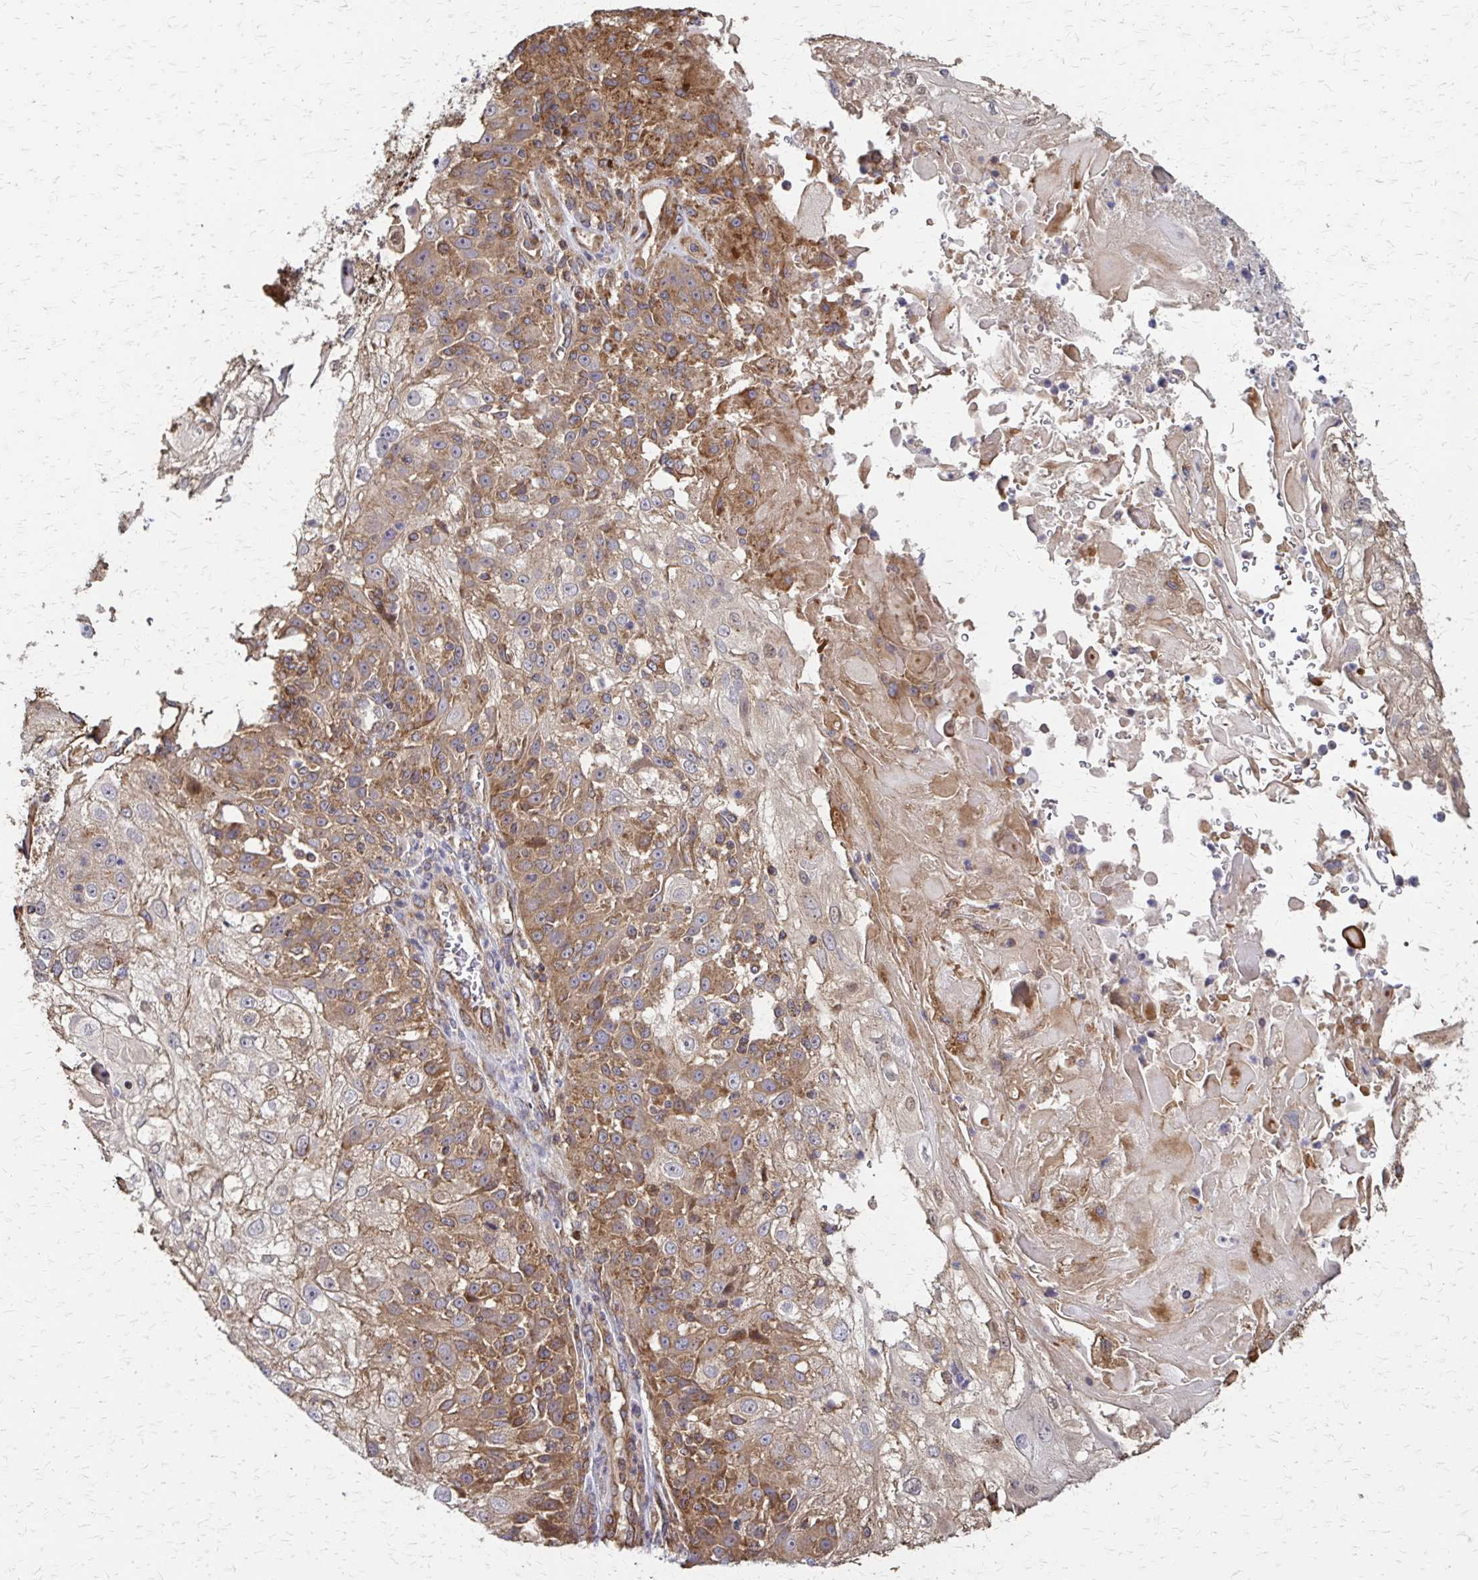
{"staining": {"intensity": "moderate", "quantity": ">75%", "location": "cytoplasmic/membranous"}, "tissue": "skin cancer", "cell_type": "Tumor cells", "image_type": "cancer", "snomed": [{"axis": "morphology", "description": "Normal tissue, NOS"}, {"axis": "morphology", "description": "Squamous cell carcinoma, NOS"}, {"axis": "topography", "description": "Skin"}], "caption": "A medium amount of moderate cytoplasmic/membranous staining is appreciated in approximately >75% of tumor cells in skin squamous cell carcinoma tissue.", "gene": "EEF2", "patient": {"sex": "female", "age": 83}}